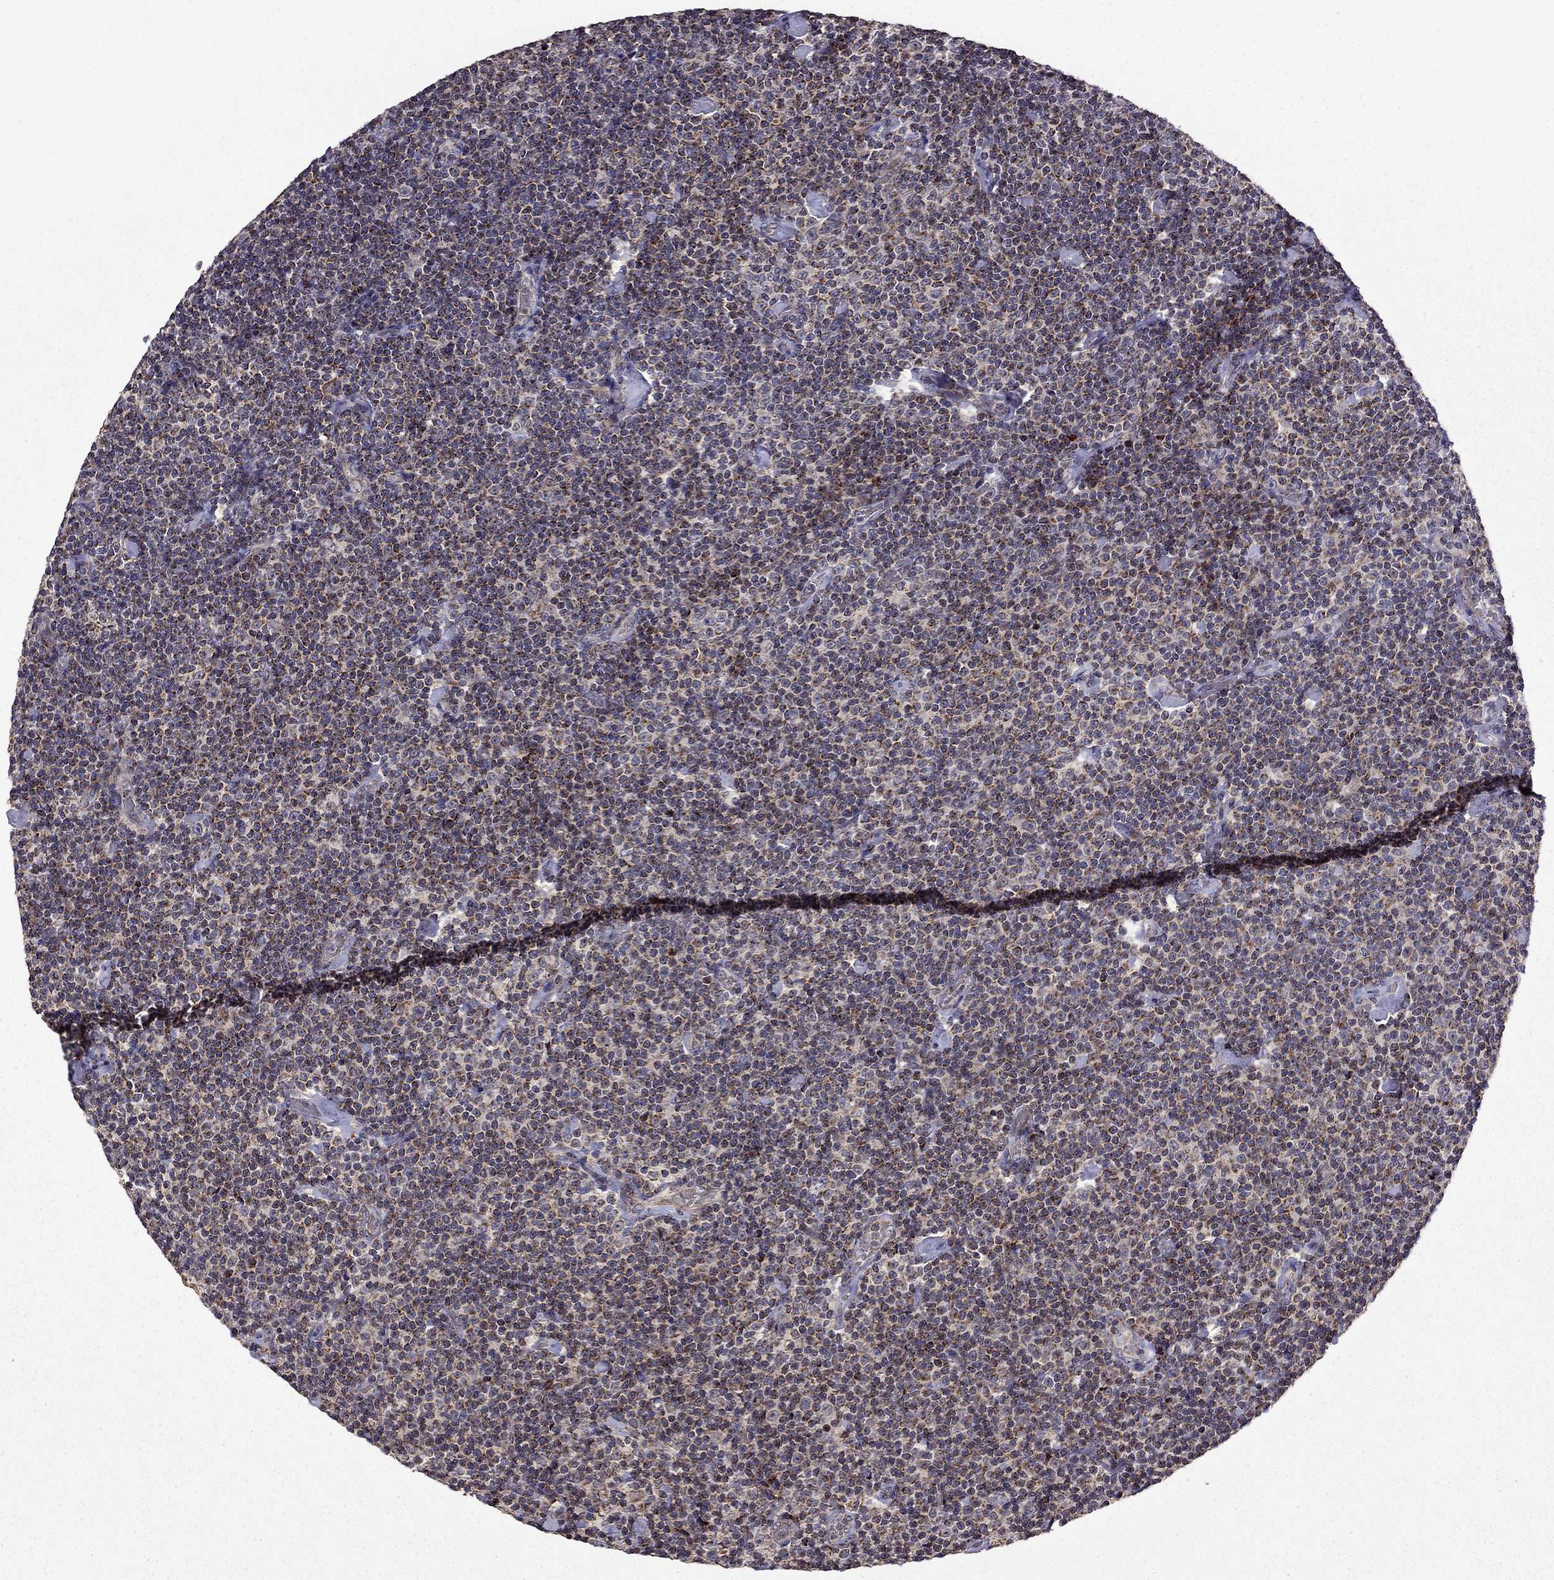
{"staining": {"intensity": "negative", "quantity": "none", "location": "none"}, "tissue": "lymphoma", "cell_type": "Tumor cells", "image_type": "cancer", "snomed": [{"axis": "morphology", "description": "Malignant lymphoma, non-Hodgkin's type, Low grade"}, {"axis": "topography", "description": "Lymph node"}], "caption": "A high-resolution histopathology image shows immunohistochemistry (IHC) staining of malignant lymphoma, non-Hodgkin's type (low-grade), which reveals no significant expression in tumor cells.", "gene": "TAB2", "patient": {"sex": "male", "age": 81}}